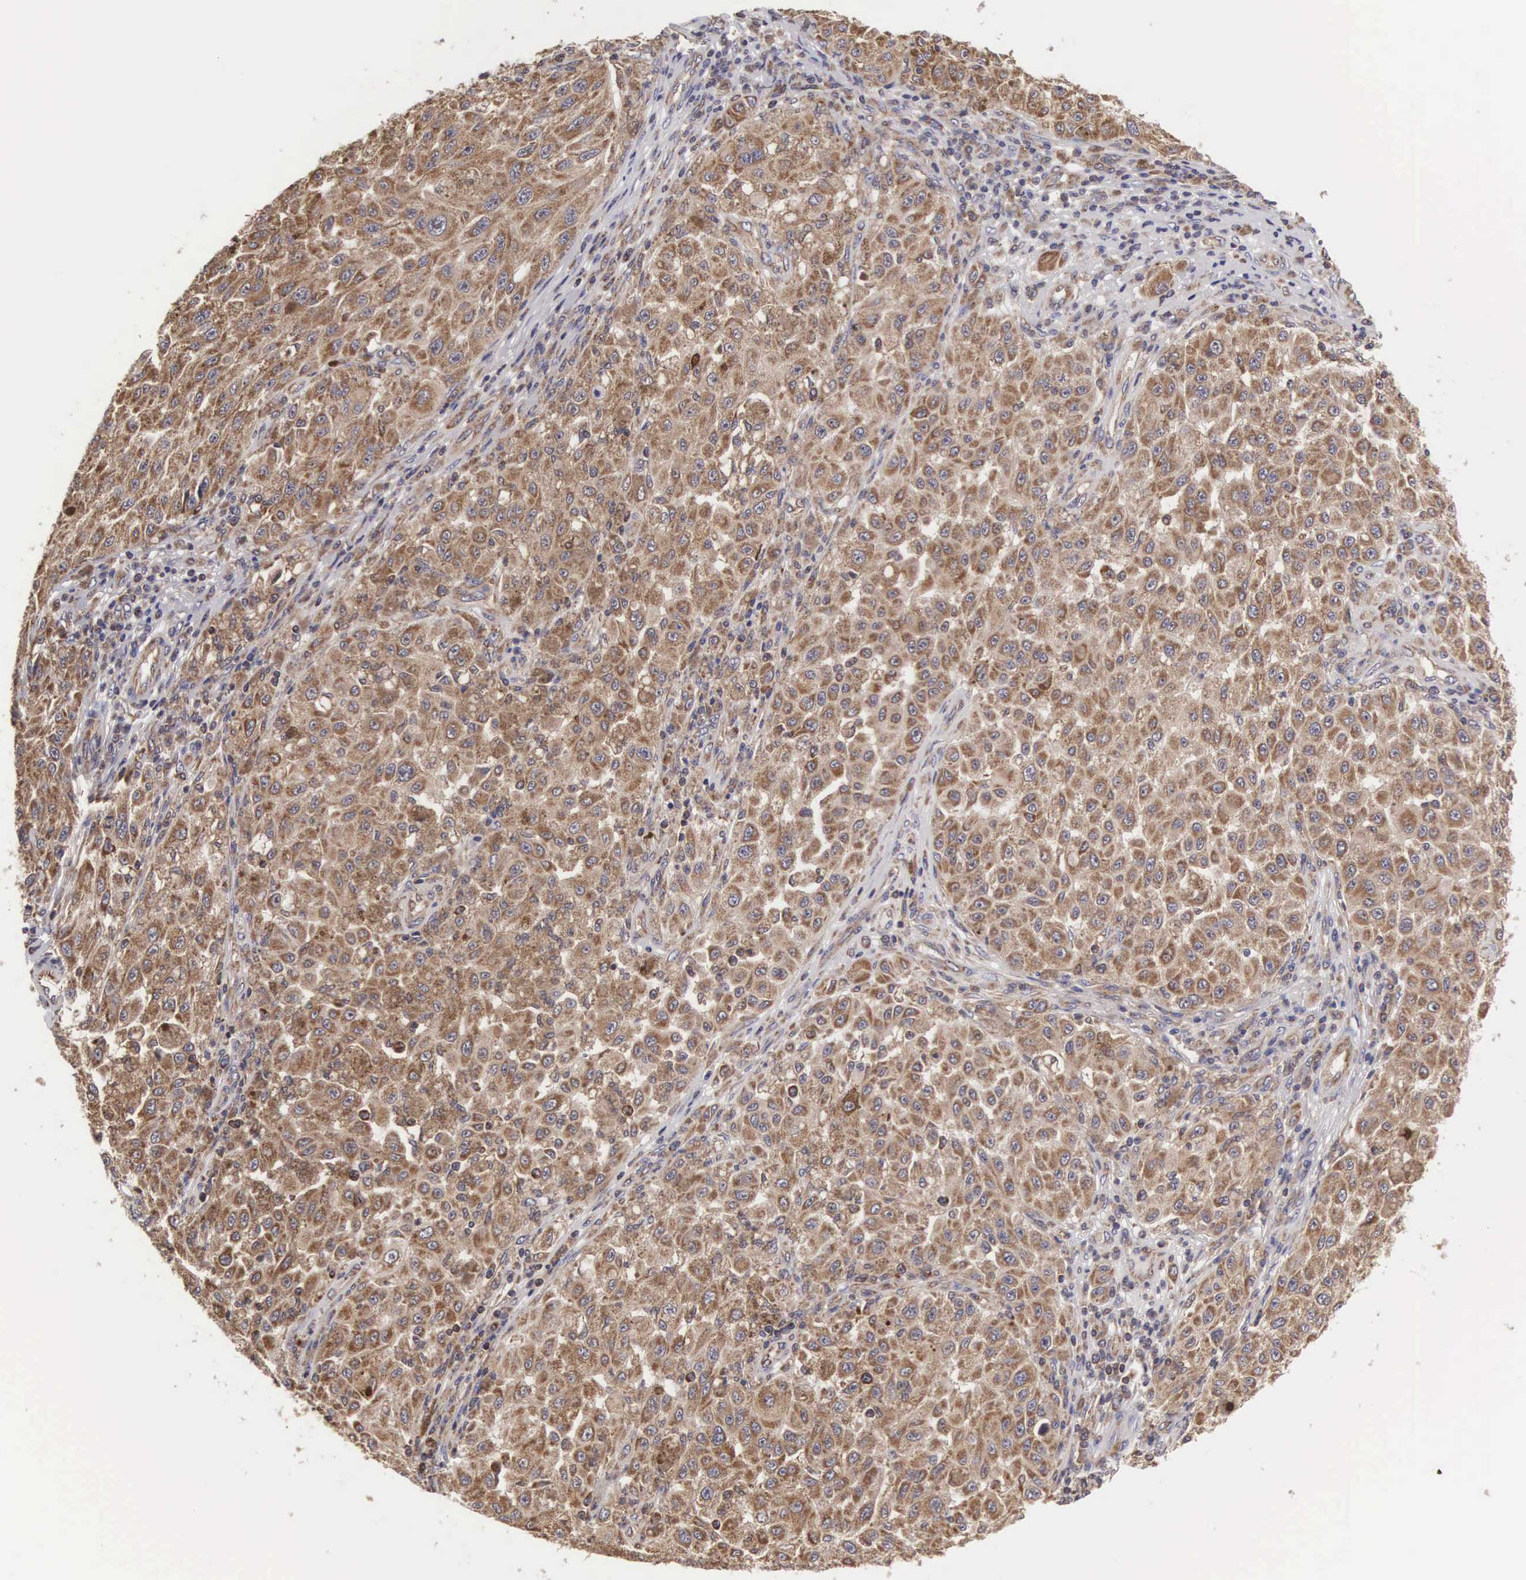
{"staining": {"intensity": "moderate", "quantity": ">75%", "location": "cytoplasmic/membranous"}, "tissue": "melanoma", "cell_type": "Tumor cells", "image_type": "cancer", "snomed": [{"axis": "morphology", "description": "Malignant melanoma, NOS"}, {"axis": "topography", "description": "Skin"}], "caption": "Protein expression analysis of human melanoma reveals moderate cytoplasmic/membranous staining in approximately >75% of tumor cells.", "gene": "DHRS1", "patient": {"sex": "female", "age": 64}}